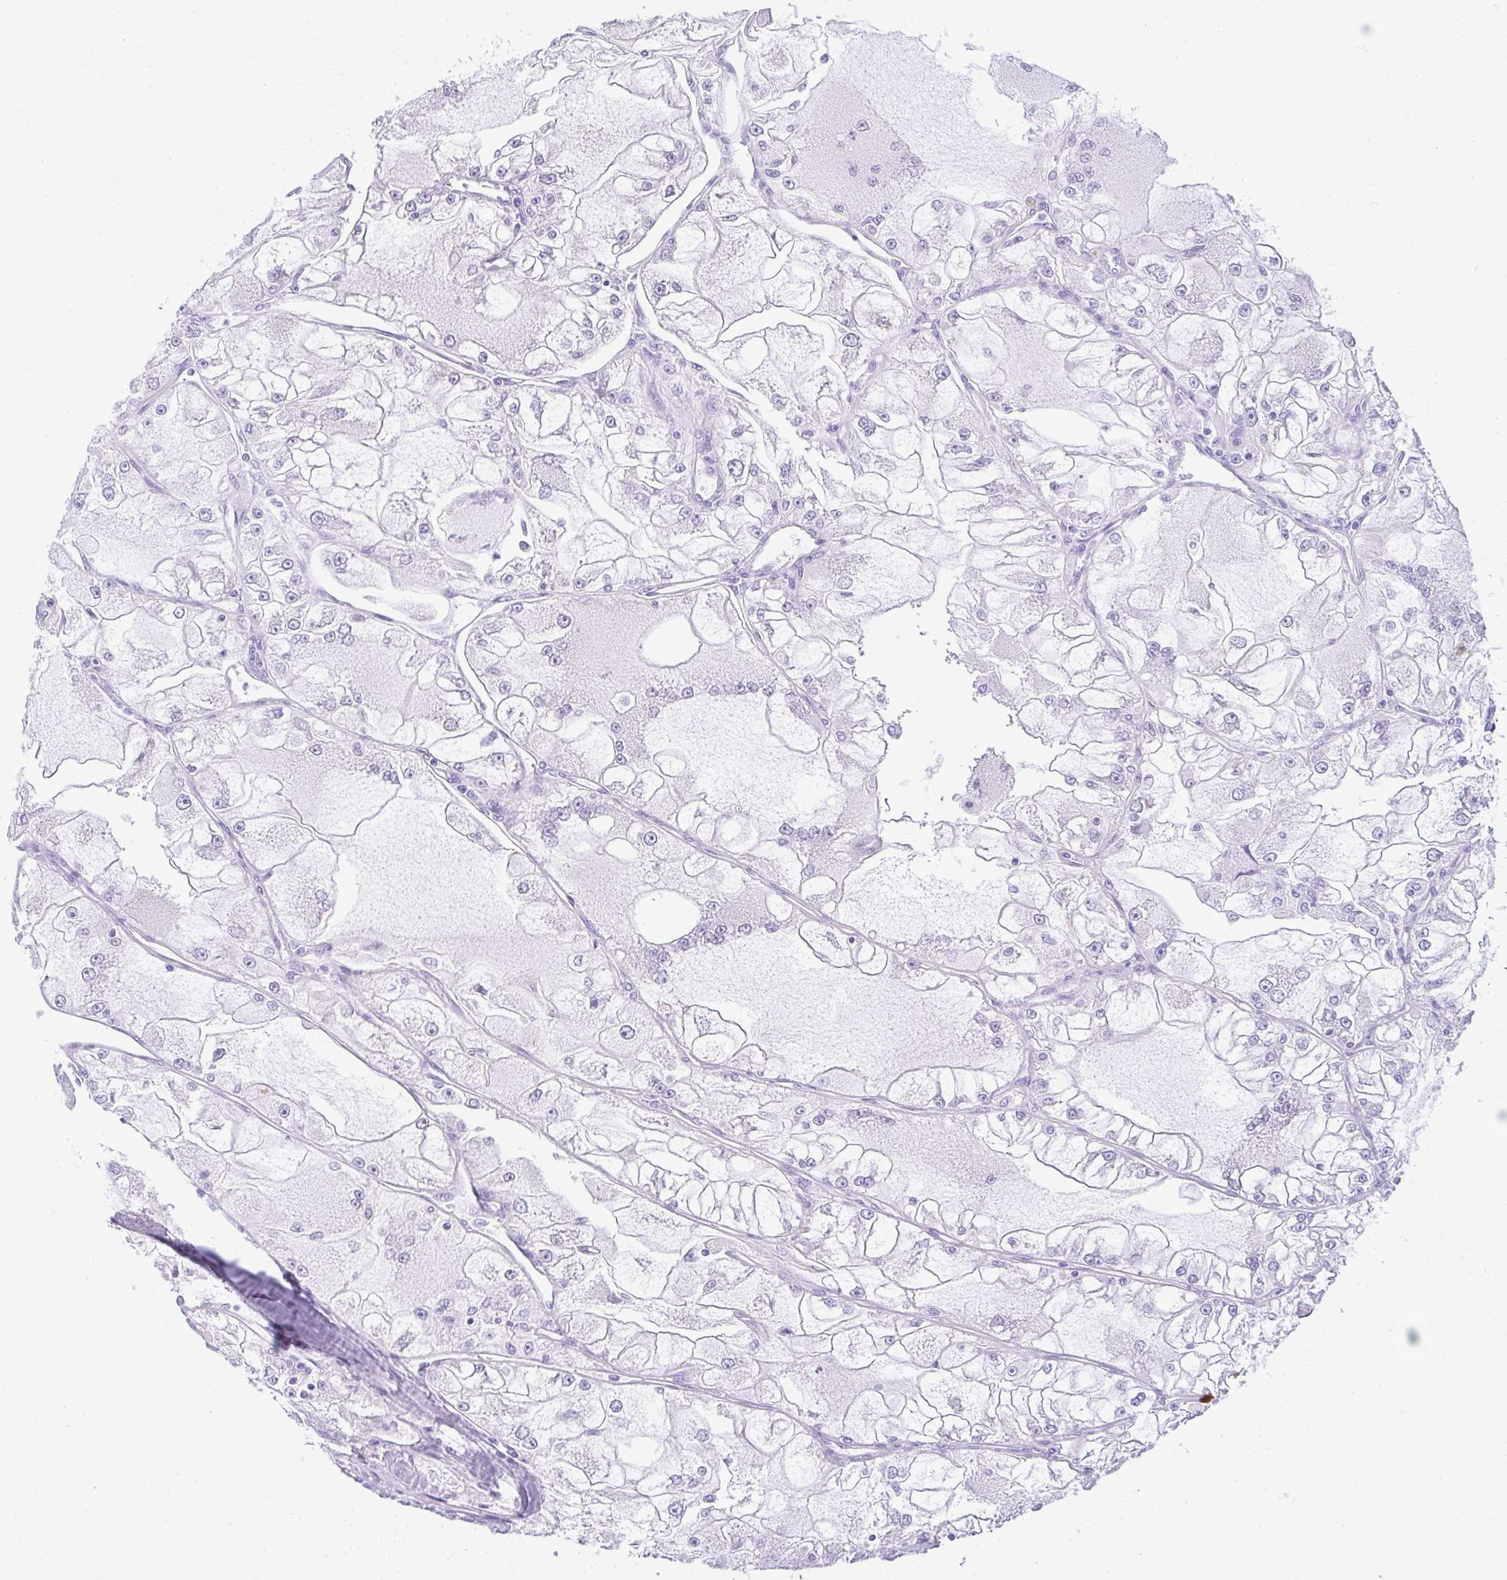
{"staining": {"intensity": "negative", "quantity": "none", "location": "none"}, "tissue": "renal cancer", "cell_type": "Tumor cells", "image_type": "cancer", "snomed": [{"axis": "morphology", "description": "Adenocarcinoma, NOS"}, {"axis": "topography", "description": "Kidney"}], "caption": "This is an immunohistochemistry photomicrograph of human renal adenocarcinoma. There is no positivity in tumor cells.", "gene": "PRAP1", "patient": {"sex": "female", "age": 72}}